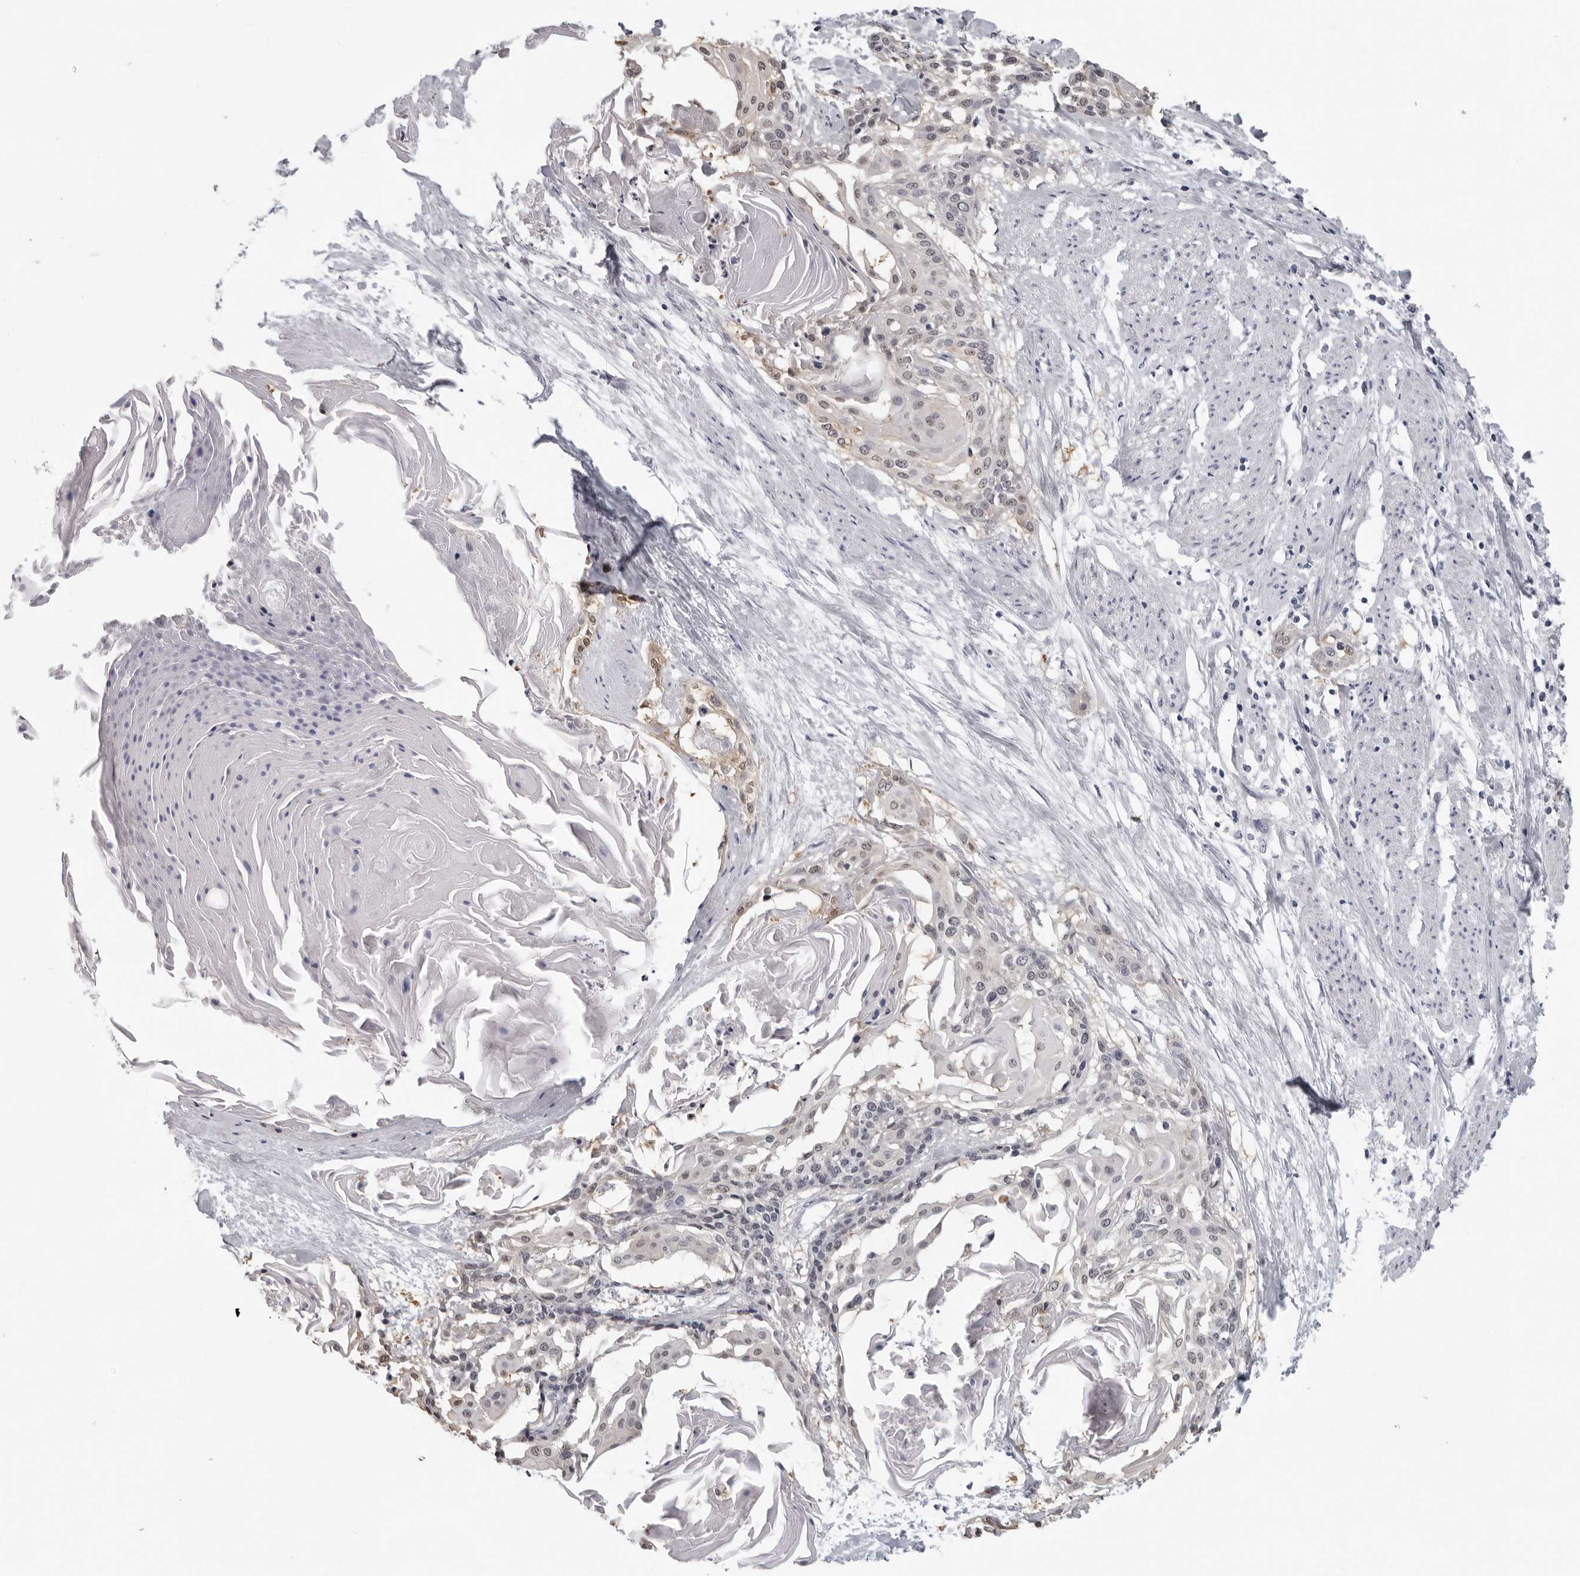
{"staining": {"intensity": "negative", "quantity": "none", "location": "none"}, "tissue": "cervical cancer", "cell_type": "Tumor cells", "image_type": "cancer", "snomed": [{"axis": "morphology", "description": "Squamous cell carcinoma, NOS"}, {"axis": "topography", "description": "Cervix"}], "caption": "Human cervical squamous cell carcinoma stained for a protein using immunohistochemistry reveals no expression in tumor cells.", "gene": "CCDC28B", "patient": {"sex": "female", "age": 57}}